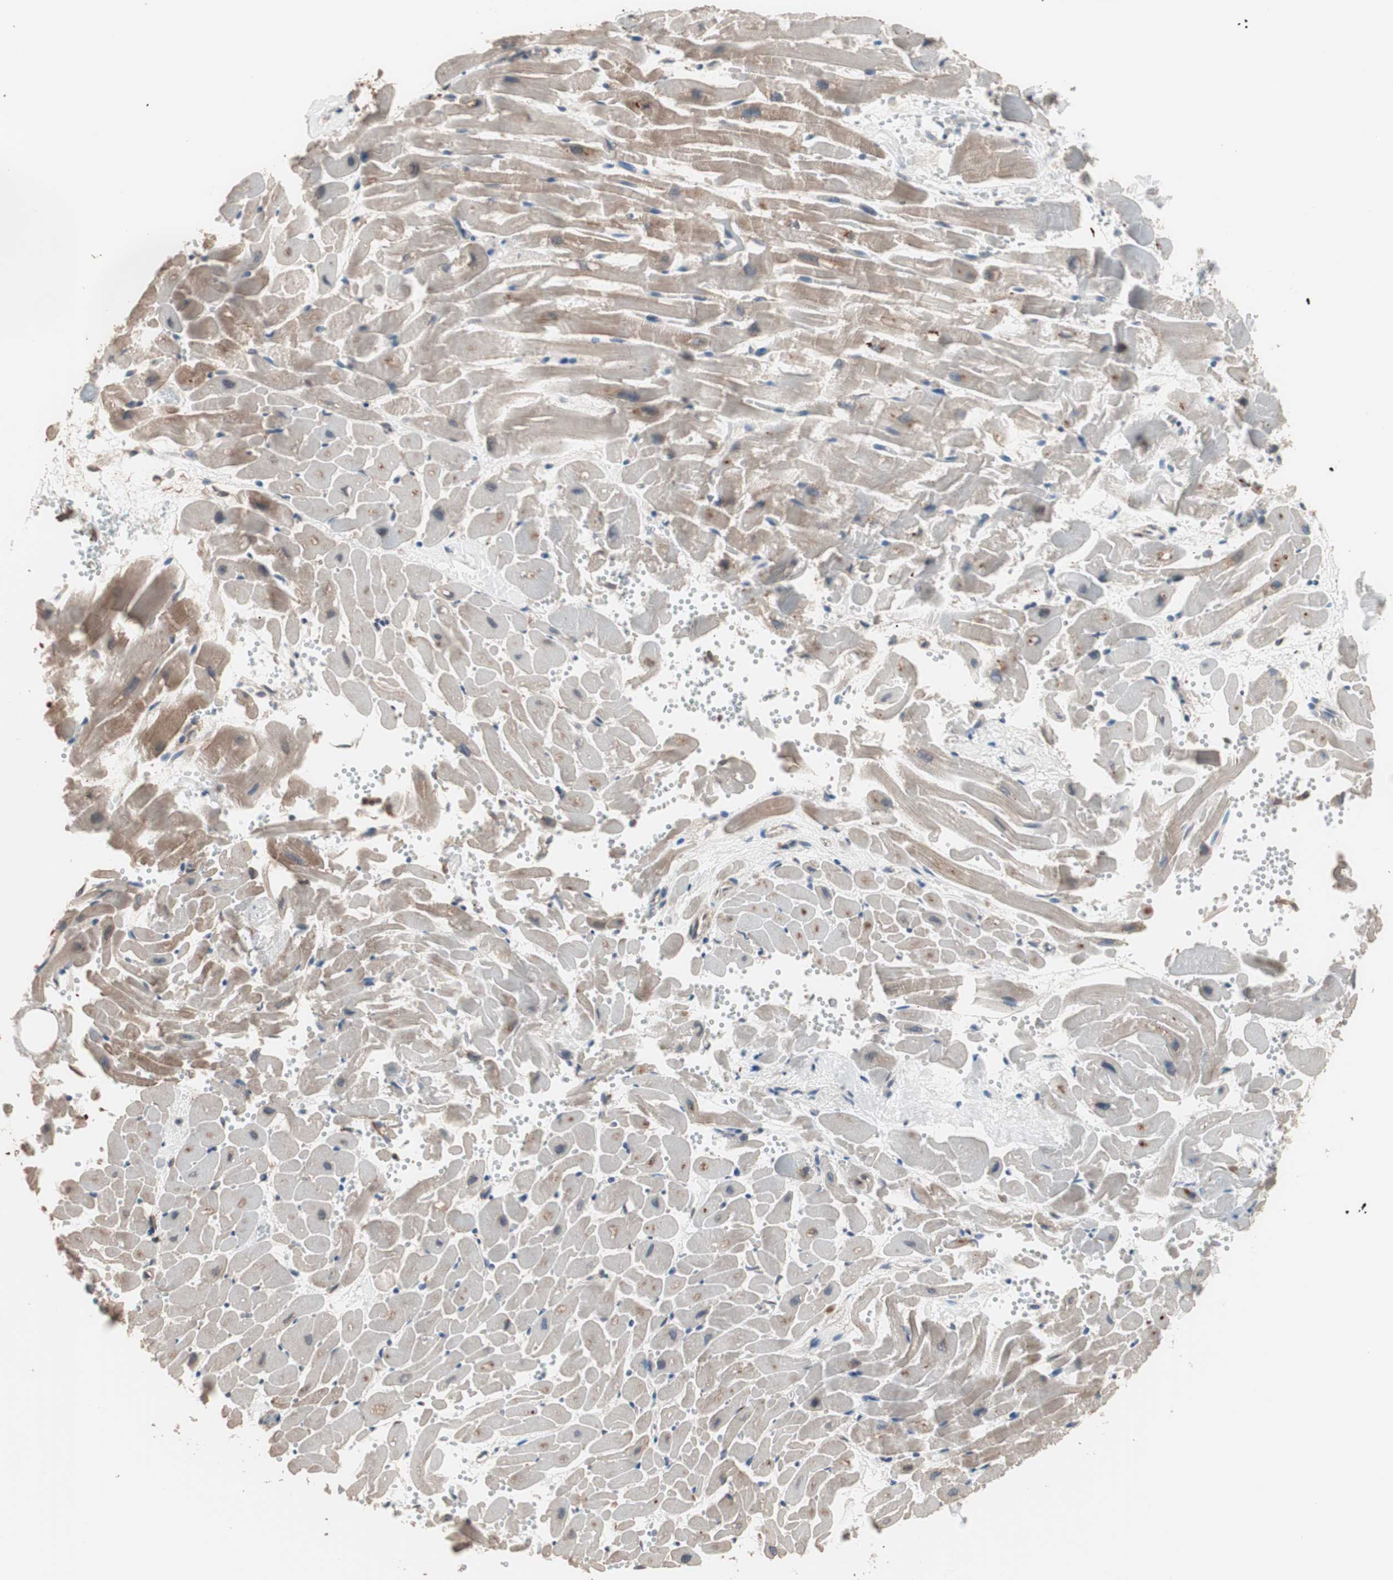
{"staining": {"intensity": "strong", "quantity": "25%-75%", "location": "cytoplasmic/membranous"}, "tissue": "heart muscle", "cell_type": "Cardiomyocytes", "image_type": "normal", "snomed": [{"axis": "morphology", "description": "Normal tissue, NOS"}, {"axis": "topography", "description": "Heart"}], "caption": "The photomicrograph exhibits staining of unremarkable heart muscle, revealing strong cytoplasmic/membranous protein staining (brown color) within cardiomyocytes. (DAB (3,3'-diaminobenzidine) IHC, brown staining for protein, blue staining for nuclei).", "gene": "CCT3", "patient": {"sex": "female", "age": 19}}